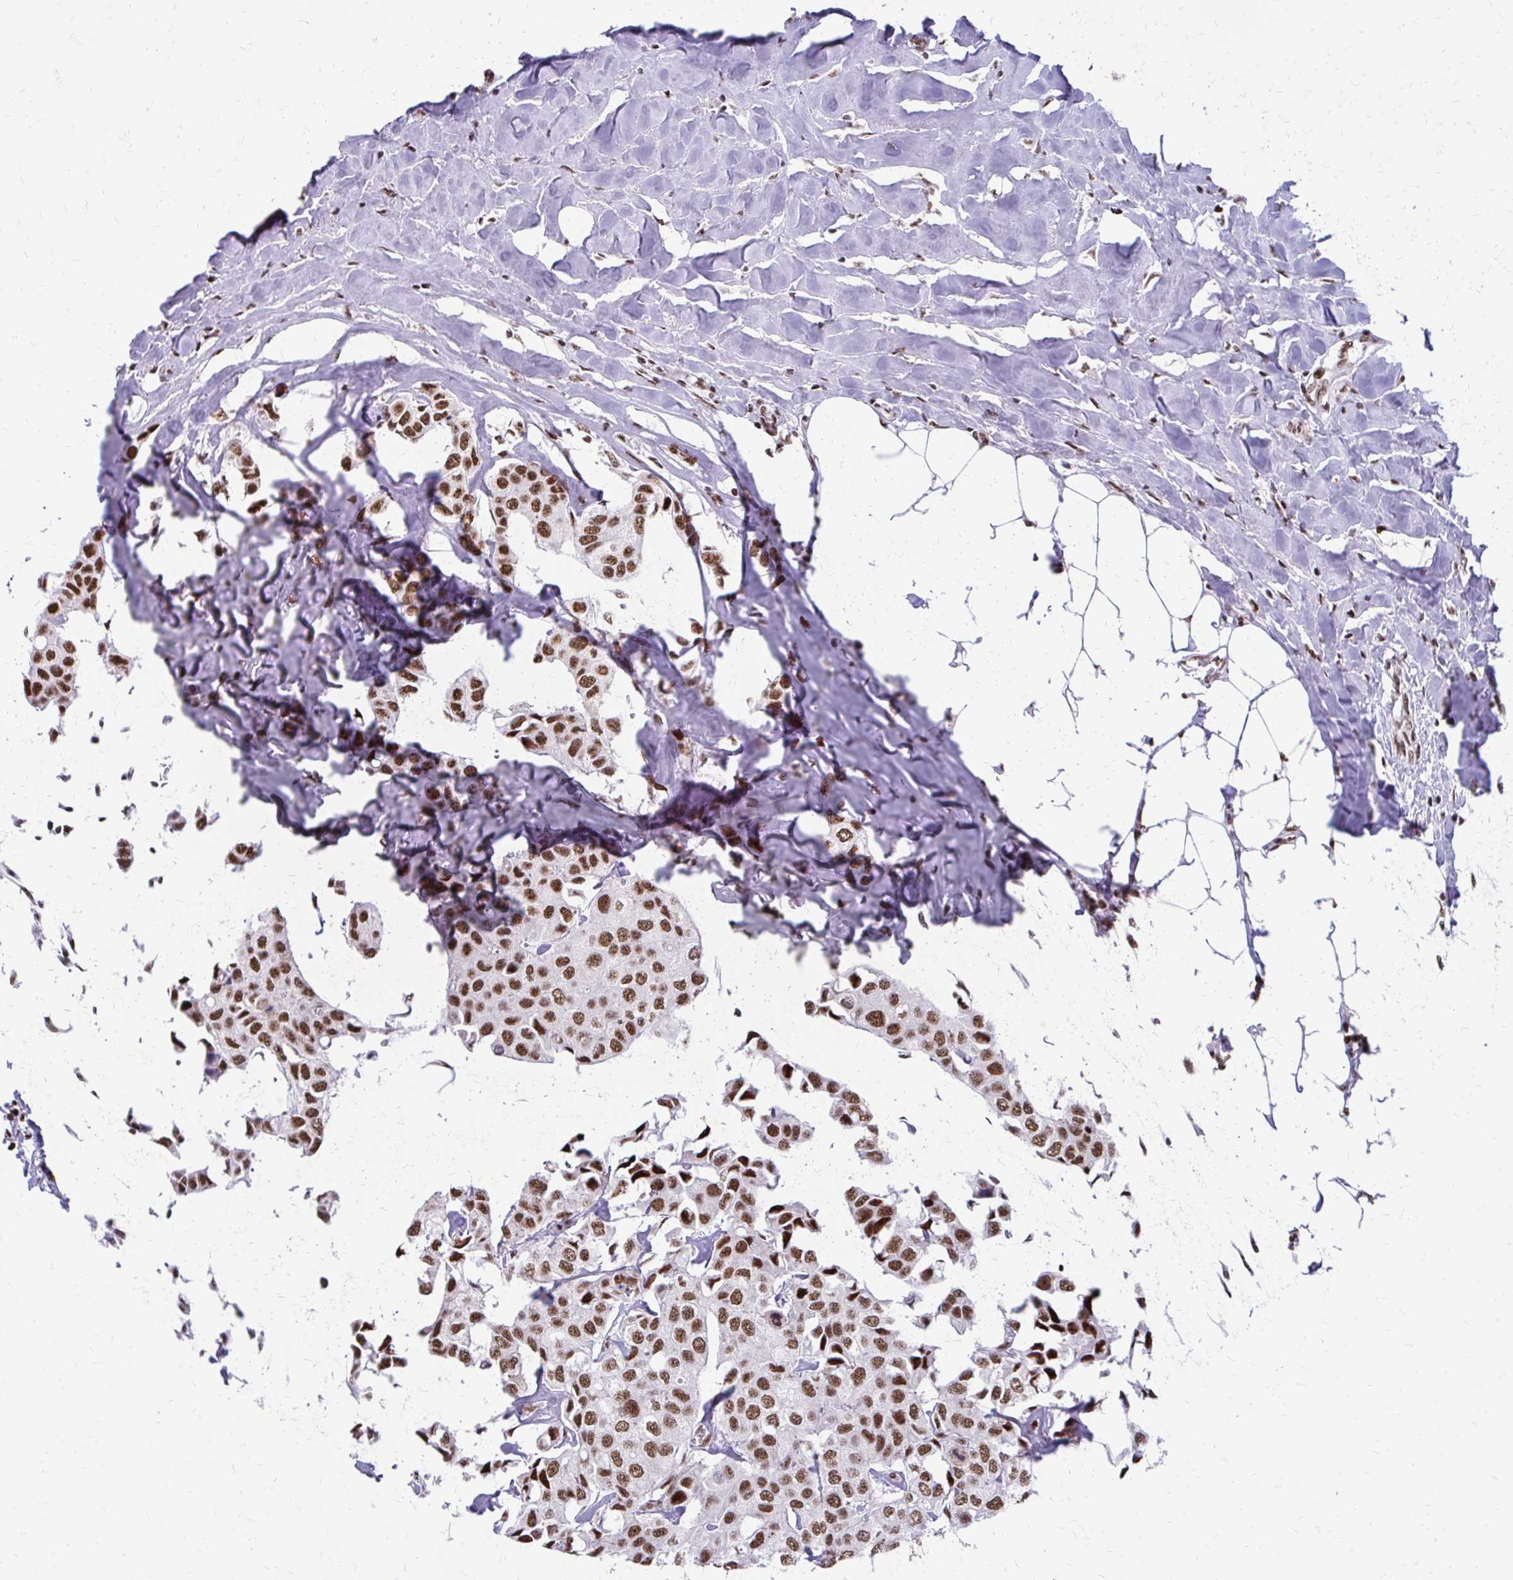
{"staining": {"intensity": "moderate", "quantity": ">75%", "location": "nuclear"}, "tissue": "breast cancer", "cell_type": "Tumor cells", "image_type": "cancer", "snomed": [{"axis": "morphology", "description": "Duct carcinoma"}, {"axis": "topography", "description": "Breast"}], "caption": "DAB immunohistochemical staining of breast cancer exhibits moderate nuclear protein positivity in approximately >75% of tumor cells. (DAB IHC with brightfield microscopy, high magnification).", "gene": "SS18", "patient": {"sex": "female", "age": 80}}